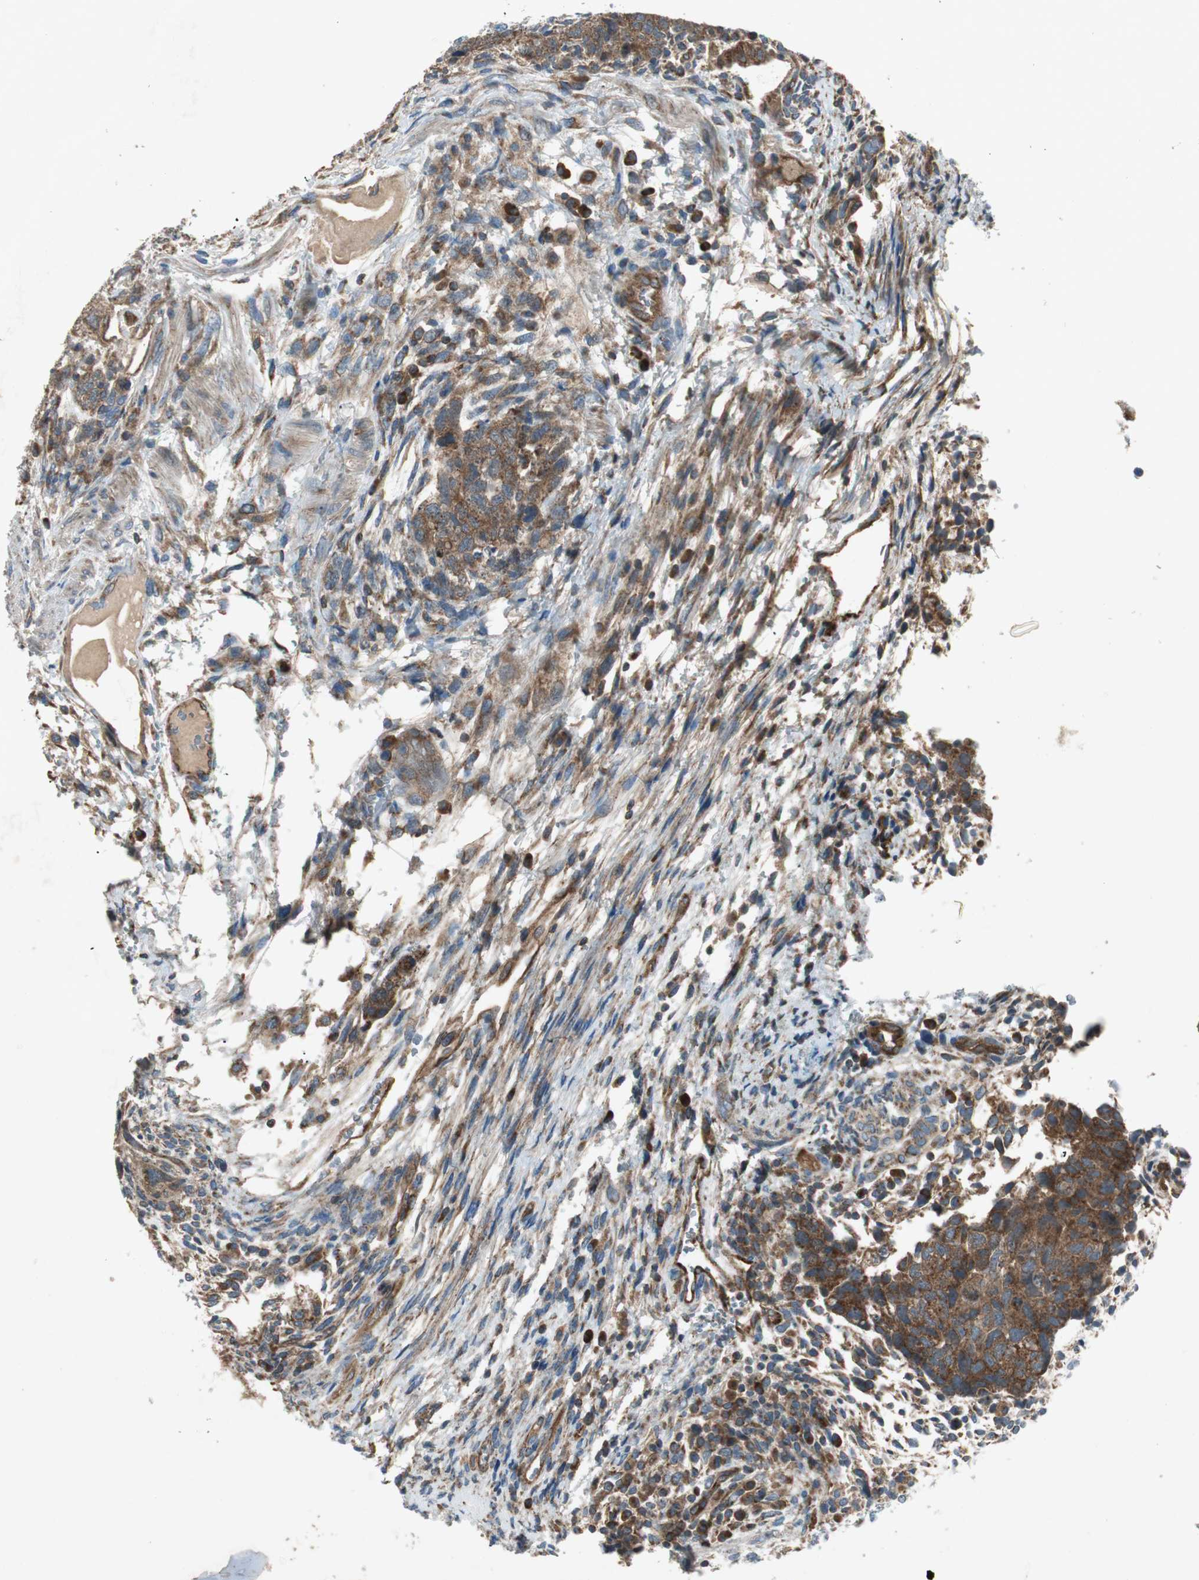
{"staining": {"intensity": "strong", "quantity": ">75%", "location": "cytoplasmic/membranous"}, "tissue": "testis cancer", "cell_type": "Tumor cells", "image_type": "cancer", "snomed": [{"axis": "morphology", "description": "Normal tissue, NOS"}, {"axis": "morphology", "description": "Carcinoma, Embryonal, NOS"}, {"axis": "topography", "description": "Testis"}], "caption": "Tumor cells display high levels of strong cytoplasmic/membranous expression in about >75% of cells in testis cancer.", "gene": "CHADL", "patient": {"sex": "male", "age": 36}}